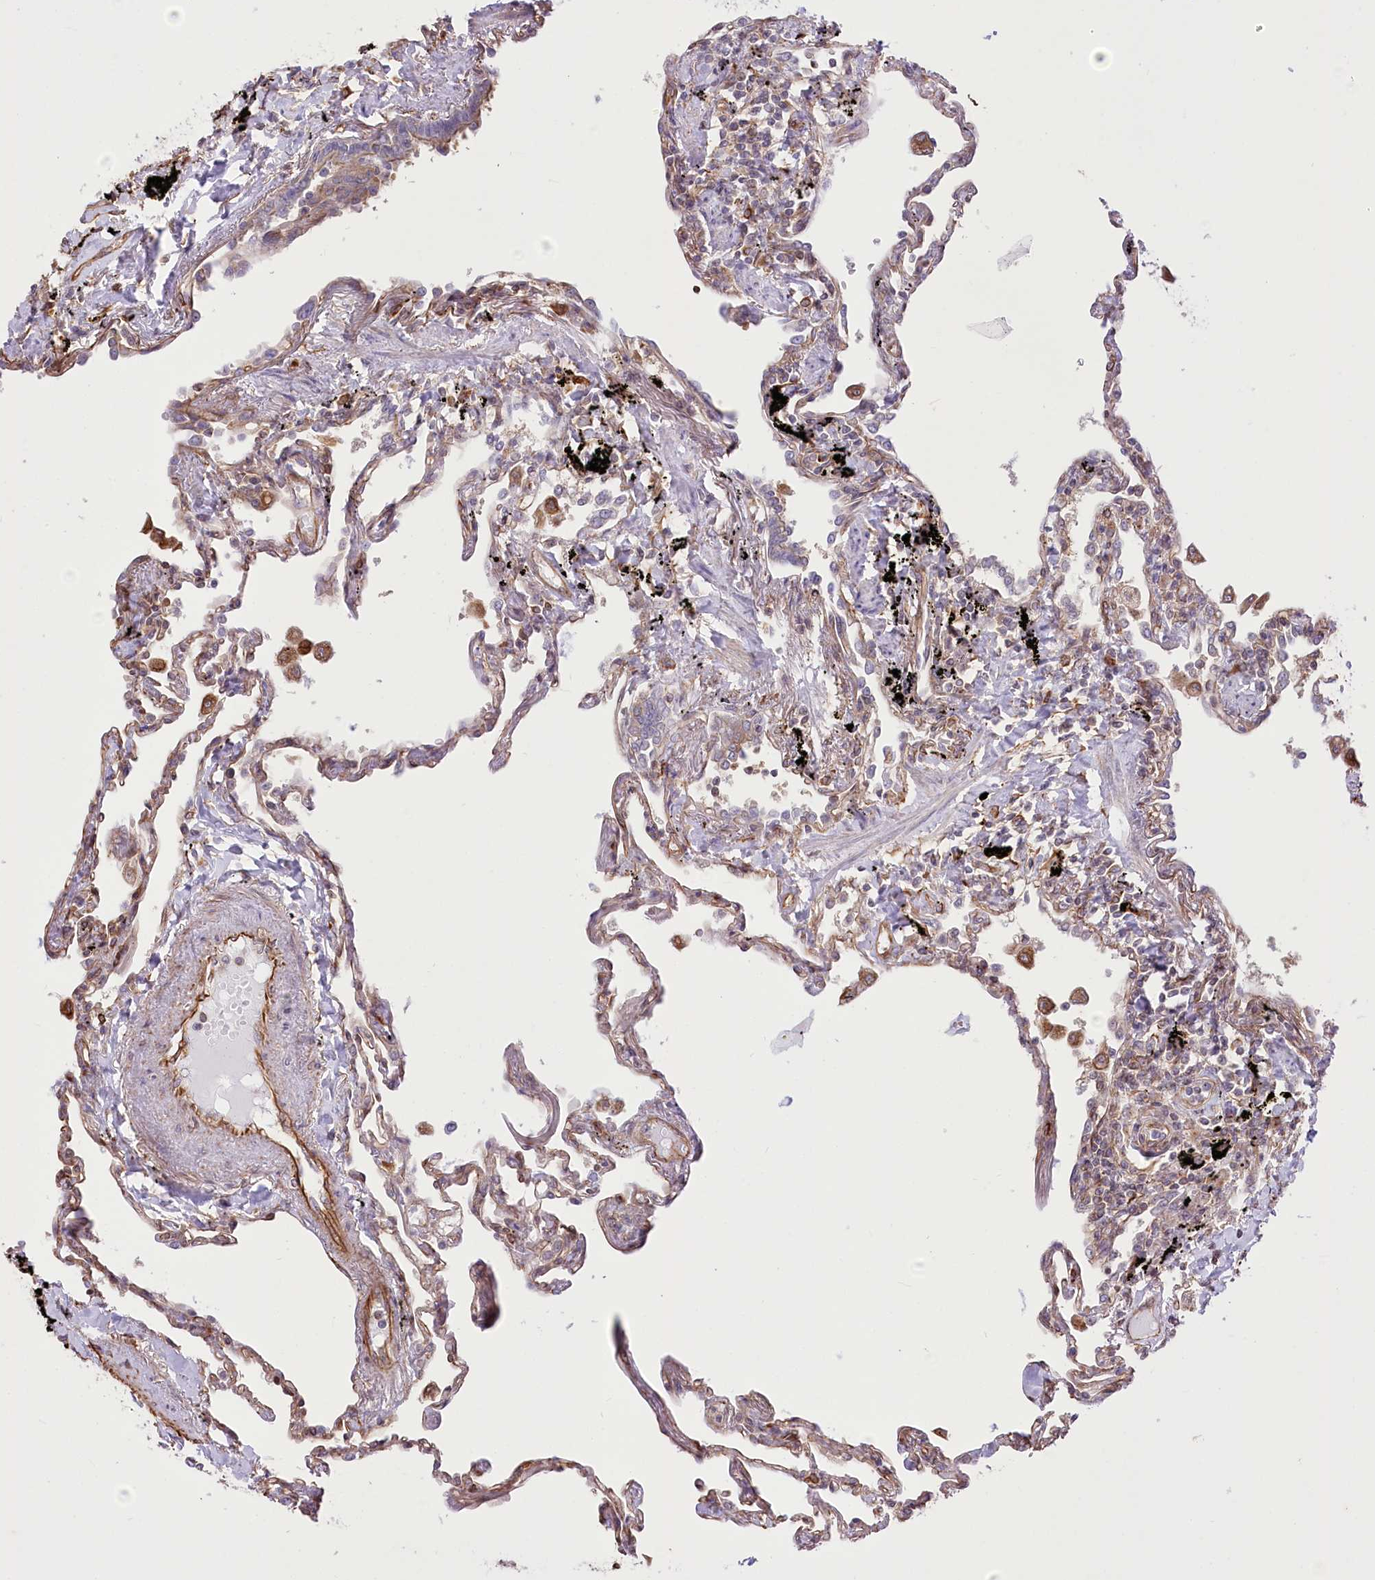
{"staining": {"intensity": "negative", "quantity": "none", "location": "none"}, "tissue": "lung", "cell_type": "Alveolar cells", "image_type": "normal", "snomed": [{"axis": "morphology", "description": "Normal tissue, NOS"}, {"axis": "topography", "description": "Lung"}], "caption": "Immunohistochemistry image of benign human lung stained for a protein (brown), which demonstrates no staining in alveolar cells.", "gene": "TTC1", "patient": {"sex": "female", "age": 67}}